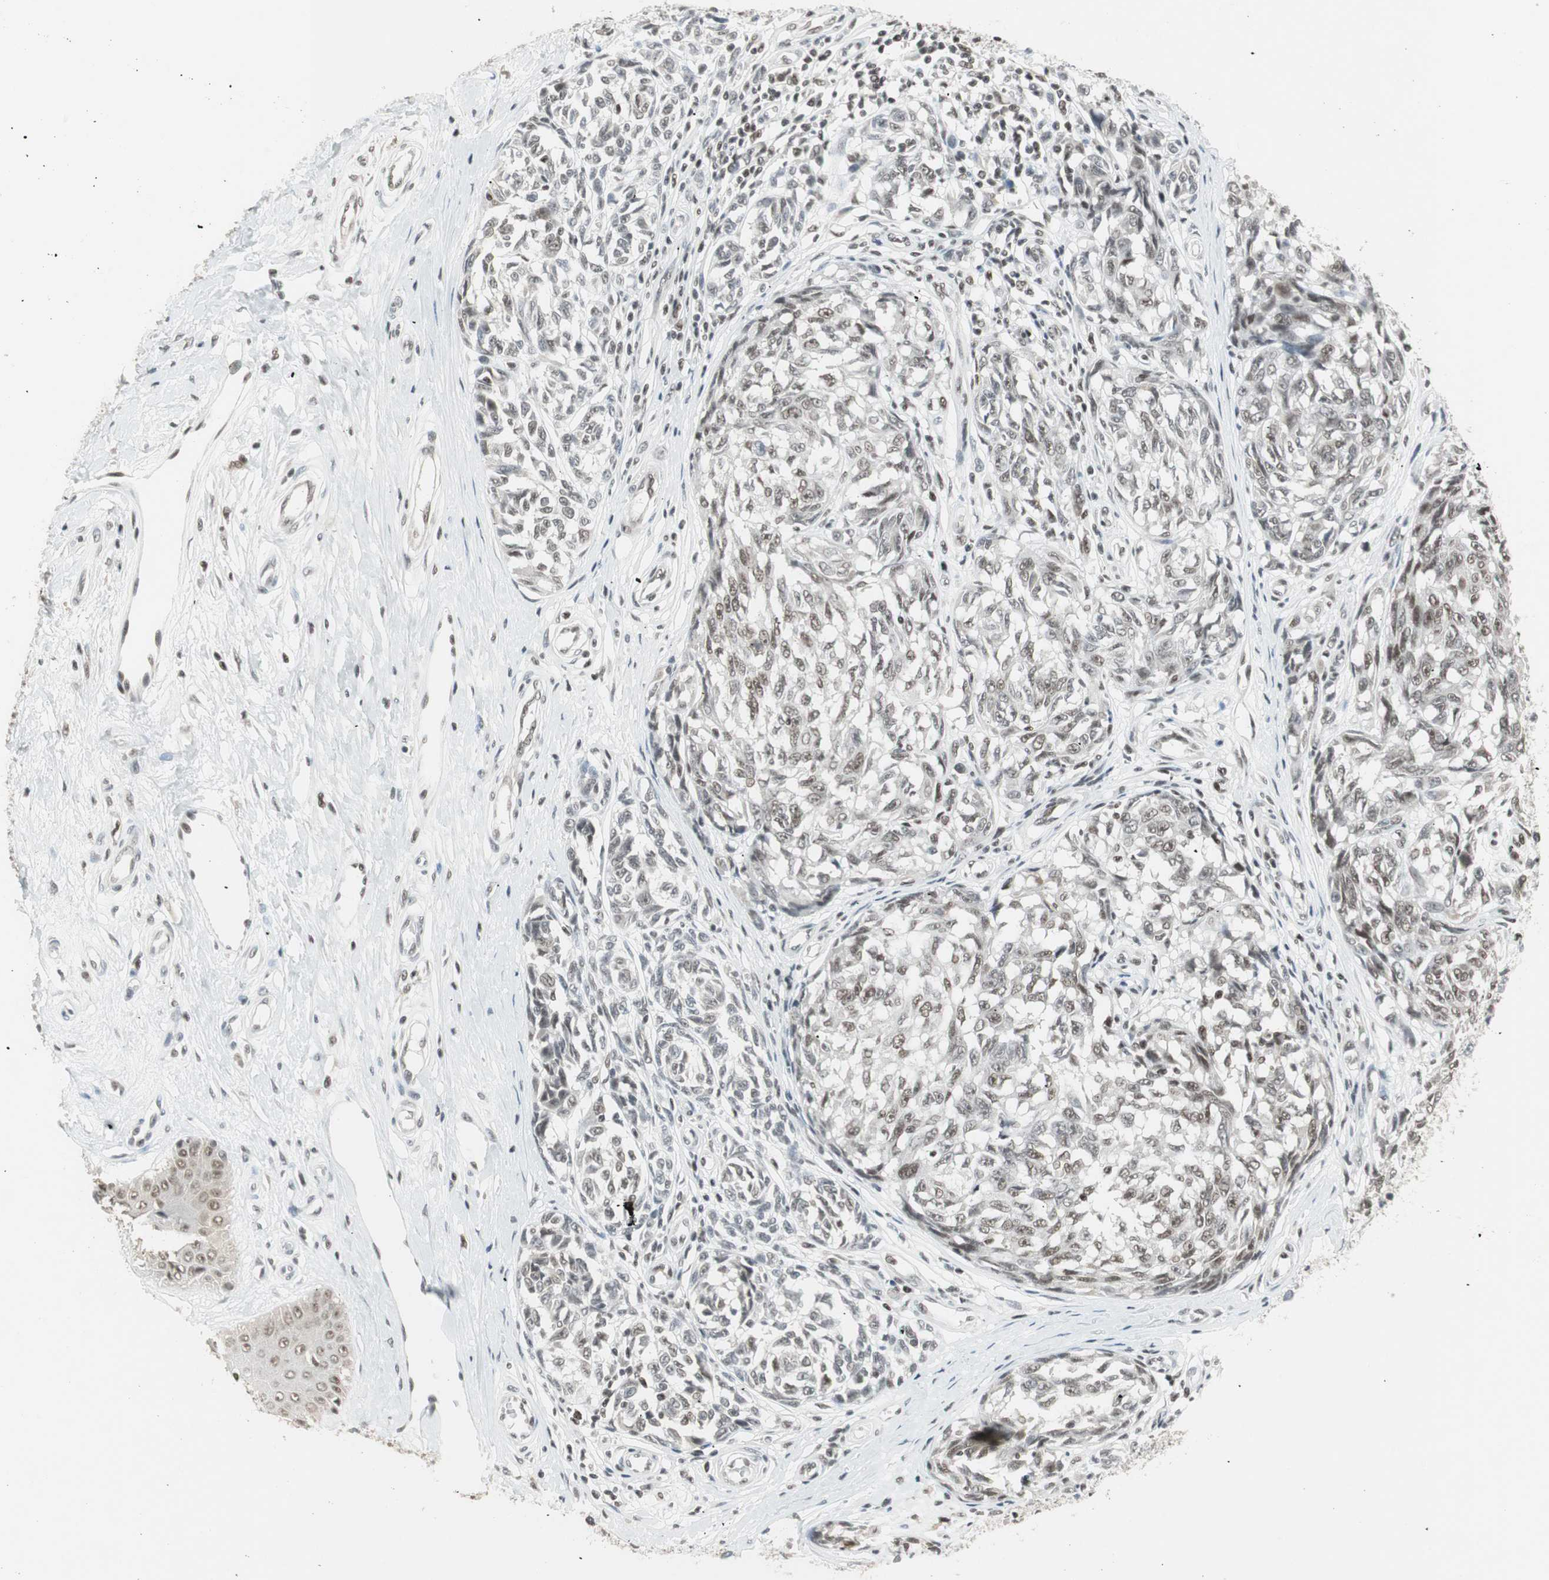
{"staining": {"intensity": "weak", "quantity": ">75%", "location": "nuclear"}, "tissue": "melanoma", "cell_type": "Tumor cells", "image_type": "cancer", "snomed": [{"axis": "morphology", "description": "Malignant melanoma, NOS"}, {"axis": "topography", "description": "Skin"}], "caption": "Weak nuclear protein expression is appreciated in approximately >75% of tumor cells in malignant melanoma.", "gene": "RTF1", "patient": {"sex": "female", "age": 64}}